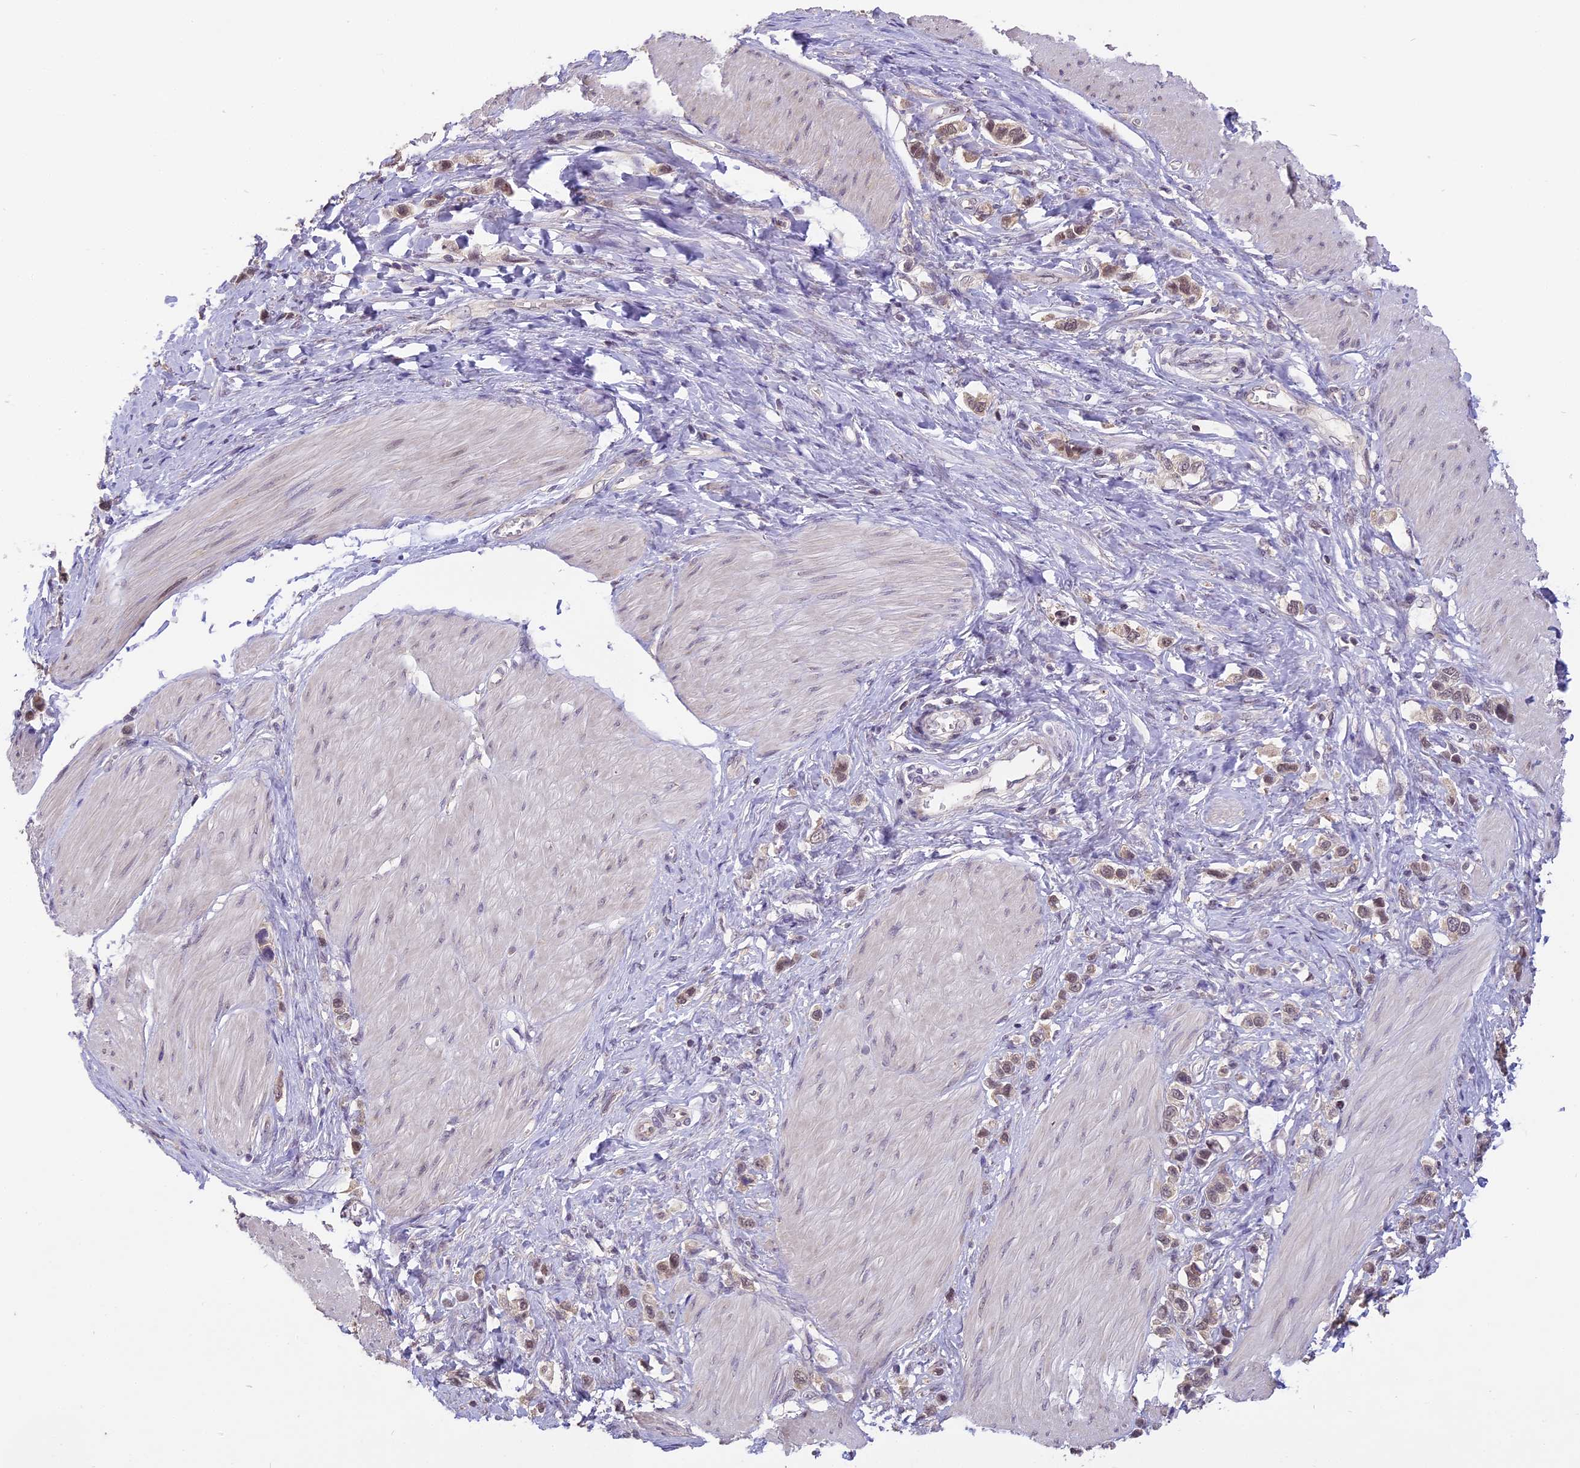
{"staining": {"intensity": "weak", "quantity": ">75%", "location": "nuclear"}, "tissue": "stomach cancer", "cell_type": "Tumor cells", "image_type": "cancer", "snomed": [{"axis": "morphology", "description": "Normal tissue, NOS"}, {"axis": "morphology", "description": "Adenocarcinoma, NOS"}, {"axis": "topography", "description": "Stomach, upper"}, {"axis": "topography", "description": "Stomach"}], "caption": "Protein staining of stomach adenocarcinoma tissue shows weak nuclear expression in about >75% of tumor cells. The staining is performed using DAB (3,3'-diaminobenzidine) brown chromogen to label protein expression. The nuclei are counter-stained blue using hematoxylin.", "gene": "TIGD7", "patient": {"sex": "female", "age": 65}}